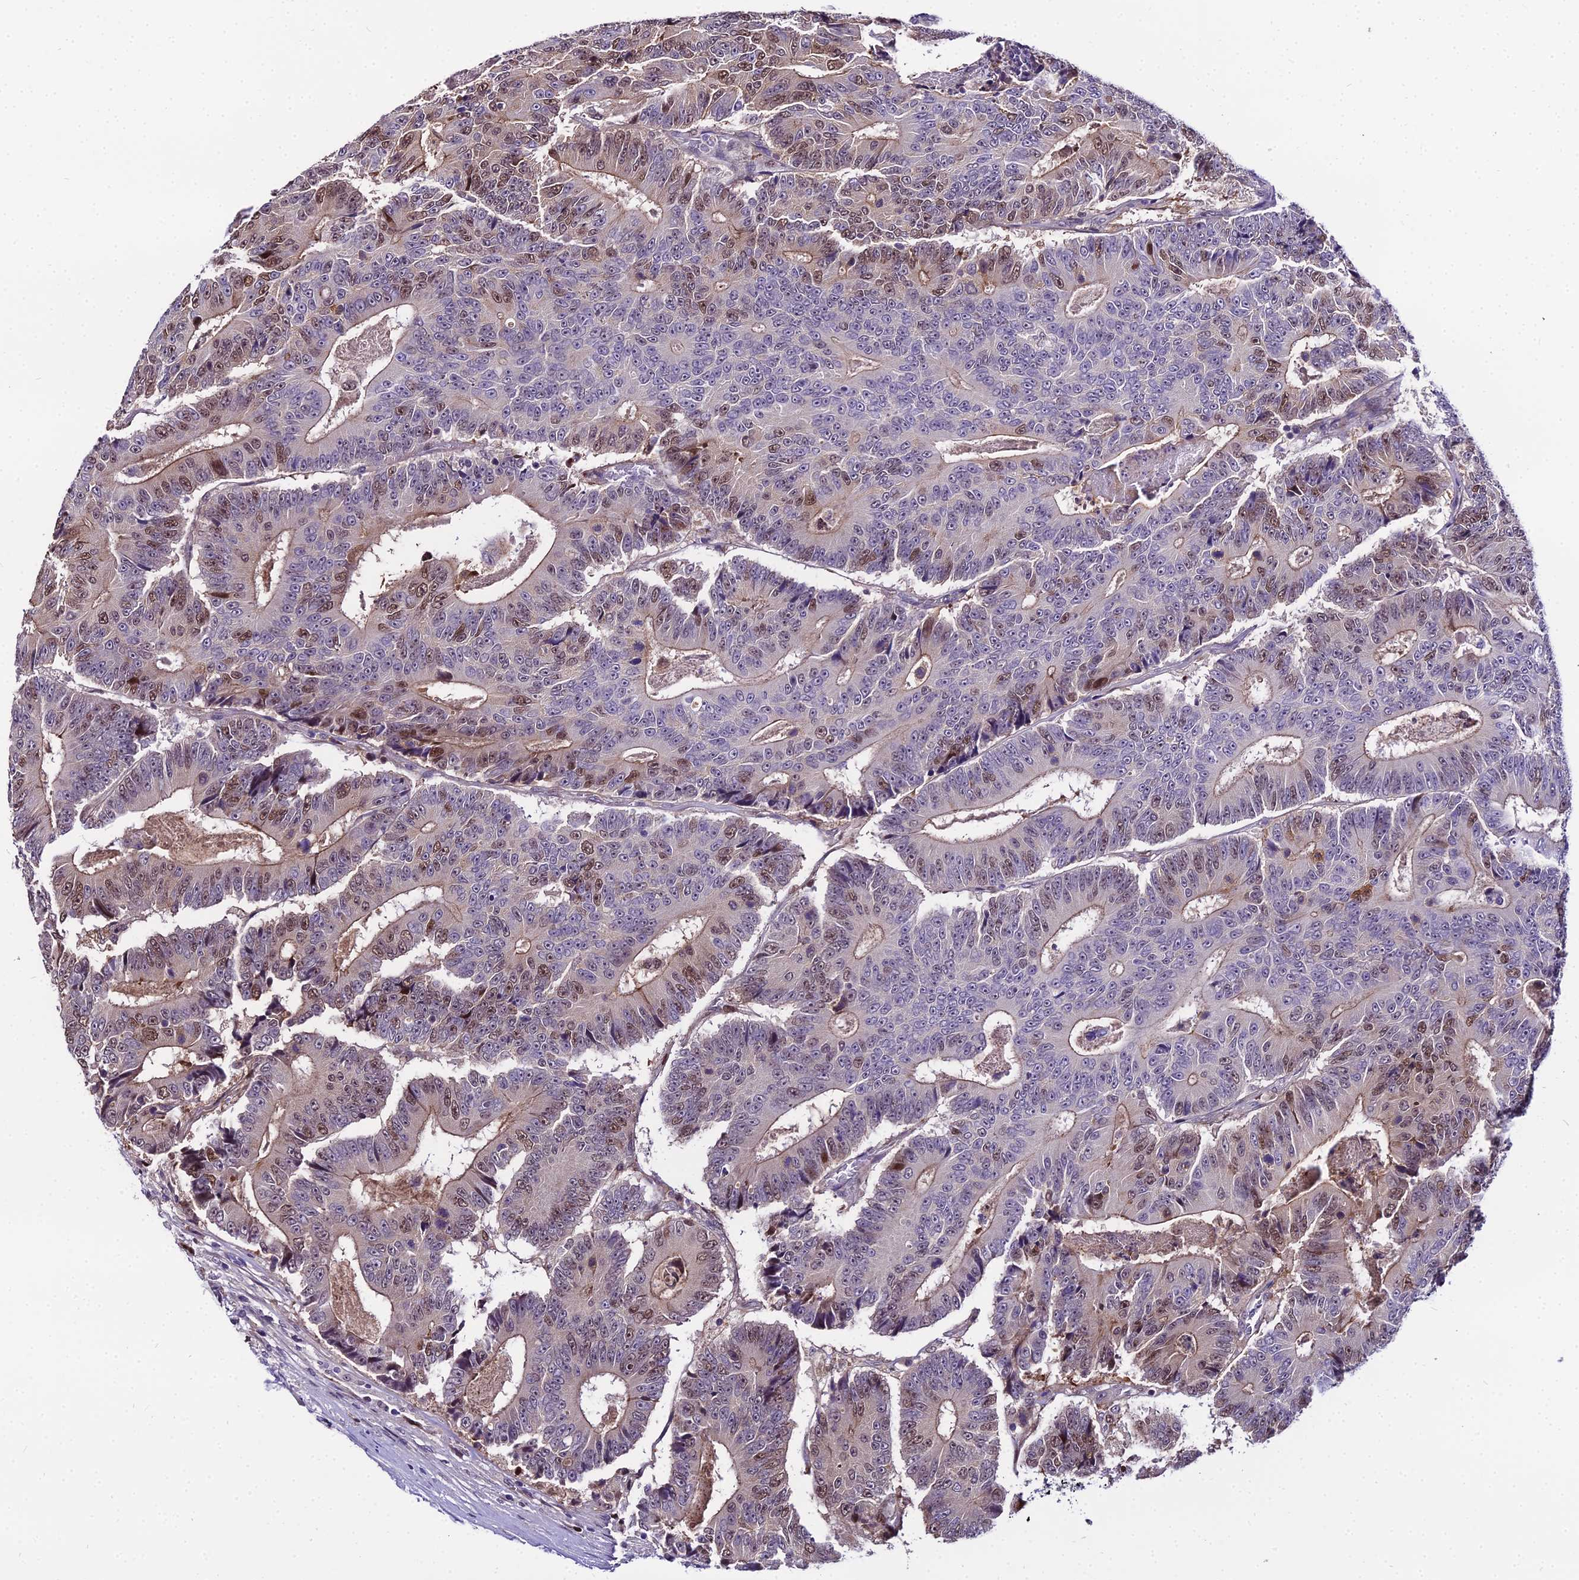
{"staining": {"intensity": "moderate", "quantity": "25%-75%", "location": "cytoplasmic/membranous,nuclear"}, "tissue": "colorectal cancer", "cell_type": "Tumor cells", "image_type": "cancer", "snomed": [{"axis": "morphology", "description": "Adenocarcinoma, NOS"}, {"axis": "topography", "description": "Colon"}], "caption": "High-power microscopy captured an IHC photomicrograph of colorectal adenocarcinoma, revealing moderate cytoplasmic/membranous and nuclear positivity in approximately 25%-75% of tumor cells.", "gene": "TRIML2", "patient": {"sex": "male", "age": 83}}